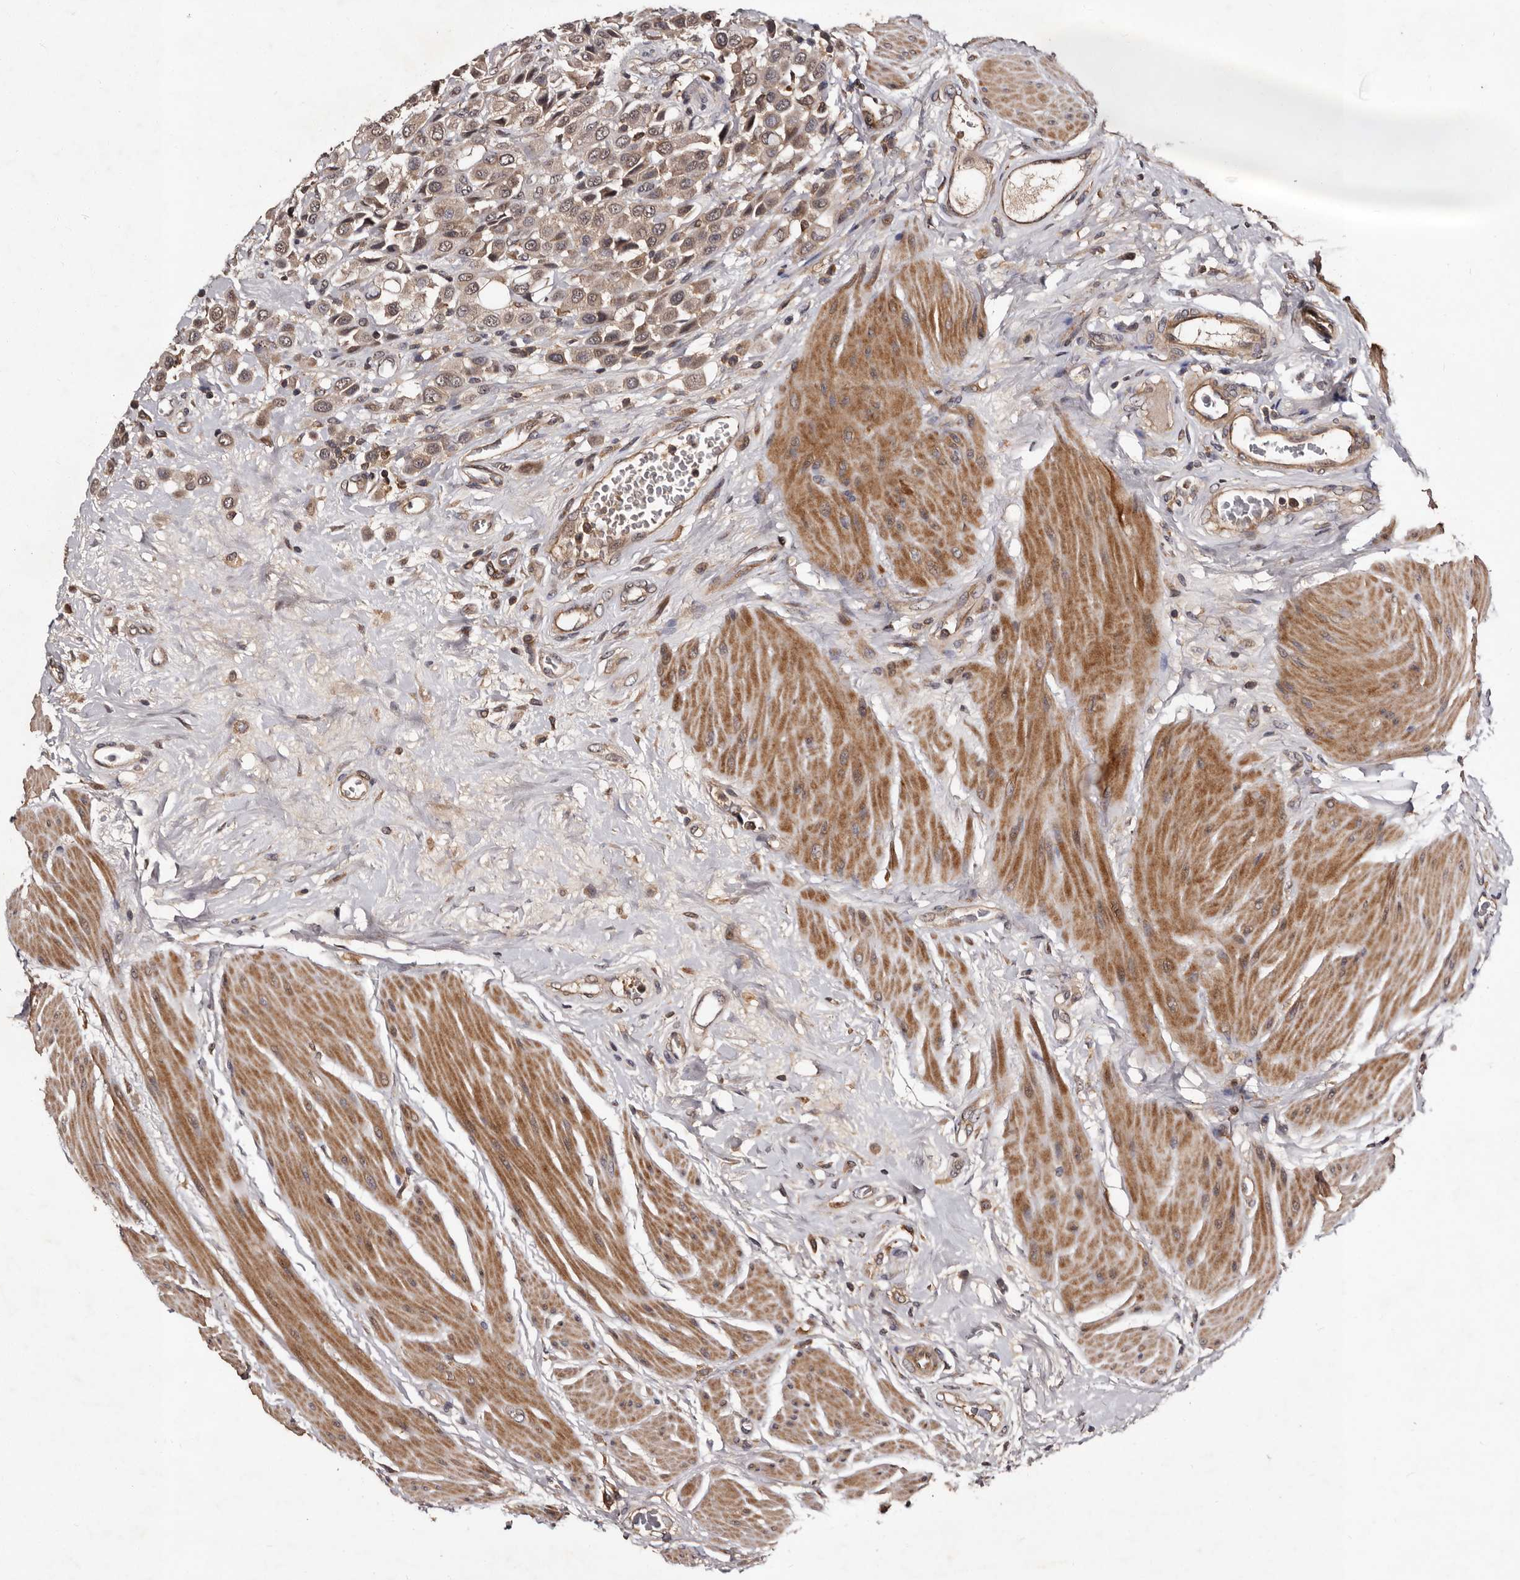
{"staining": {"intensity": "weak", "quantity": ">75%", "location": "cytoplasmic/membranous"}, "tissue": "urothelial cancer", "cell_type": "Tumor cells", "image_type": "cancer", "snomed": [{"axis": "morphology", "description": "Urothelial carcinoma, High grade"}, {"axis": "topography", "description": "Urinary bladder"}], "caption": "Immunohistochemistry (DAB (3,3'-diaminobenzidine)) staining of human urothelial cancer demonstrates weak cytoplasmic/membranous protein positivity in about >75% of tumor cells.", "gene": "MKRN3", "patient": {"sex": "male", "age": 50}}